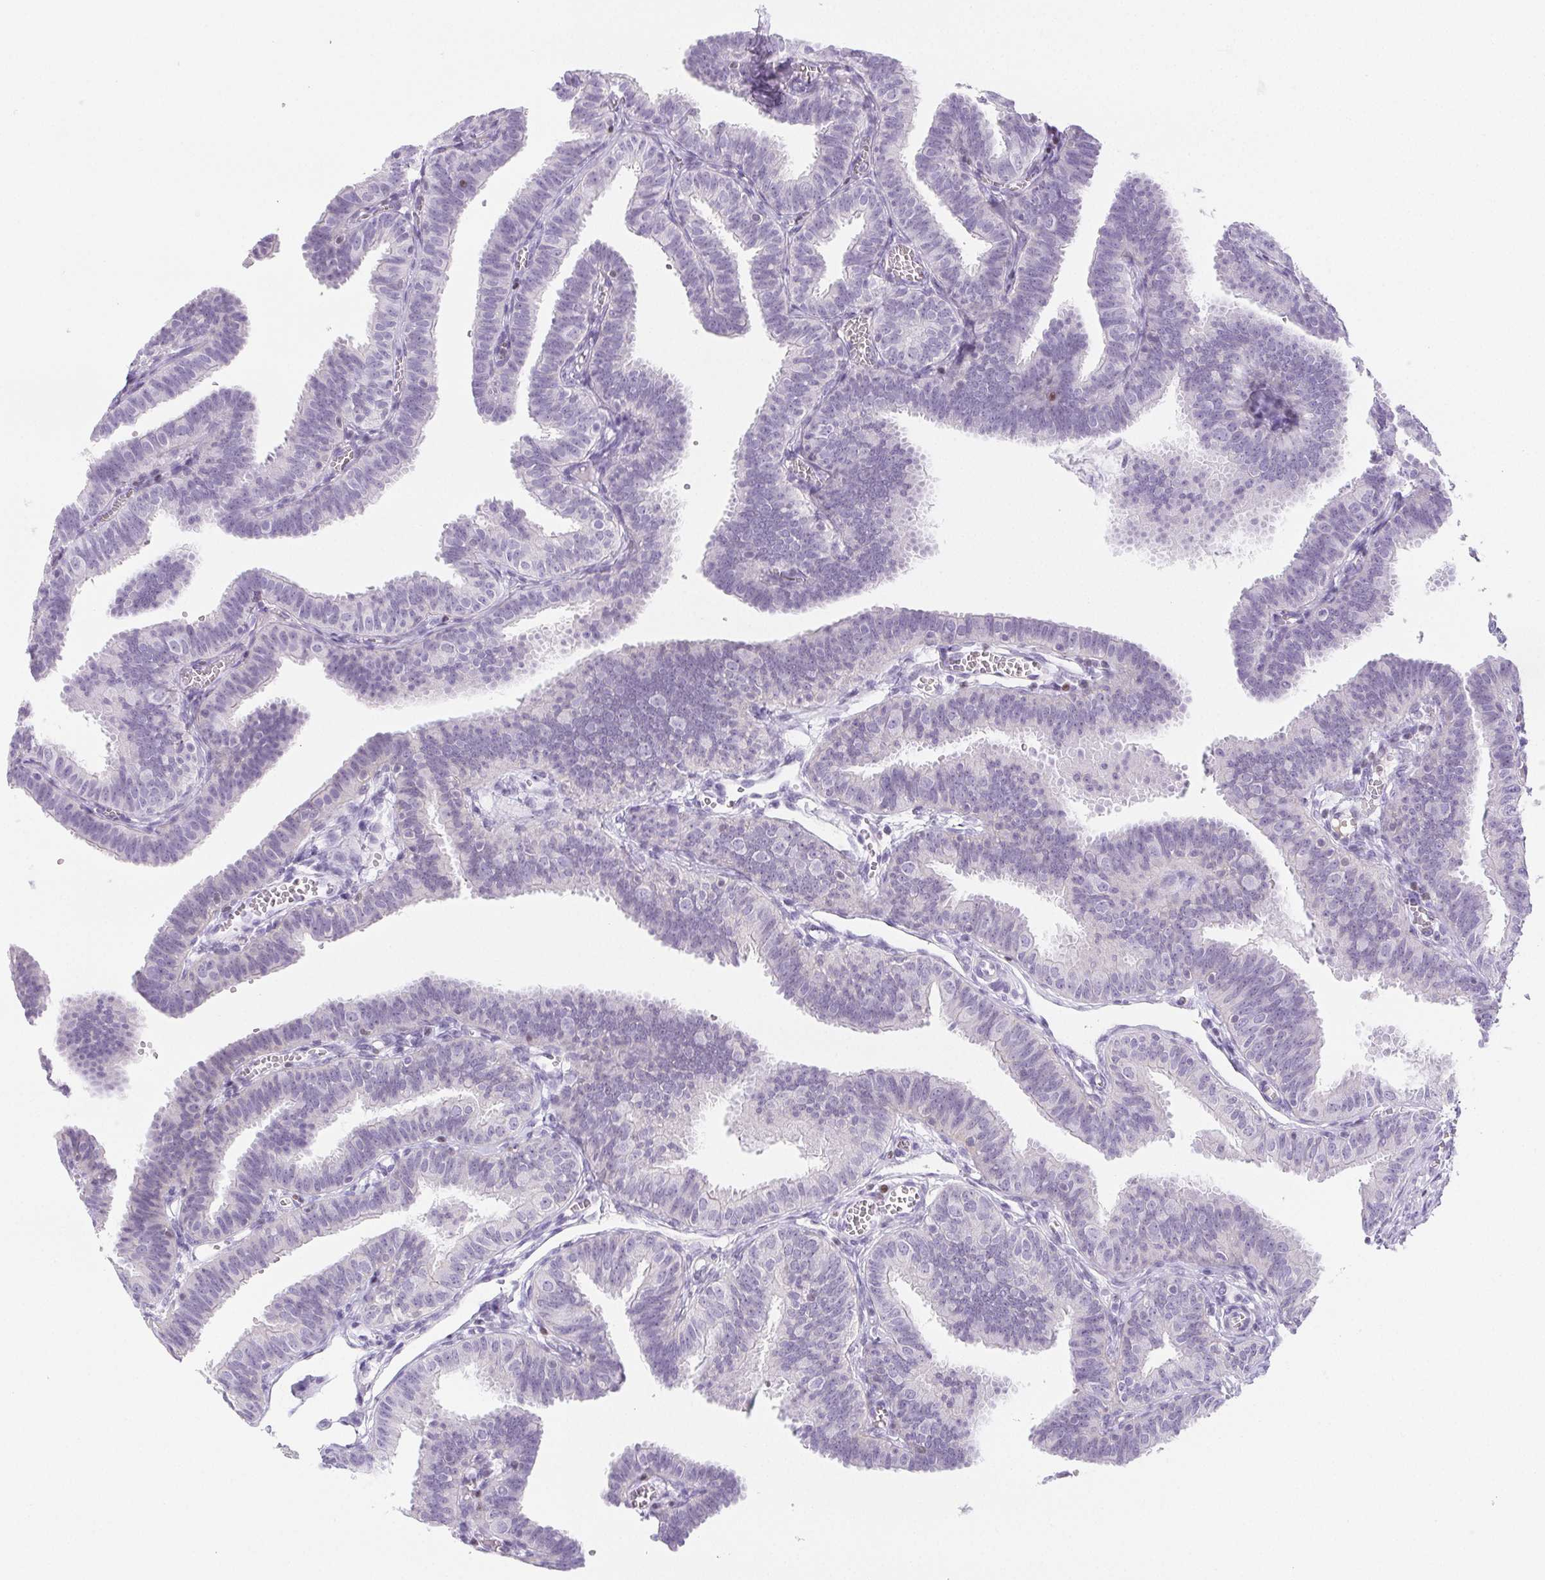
{"staining": {"intensity": "negative", "quantity": "none", "location": "none"}, "tissue": "fallopian tube", "cell_type": "Glandular cells", "image_type": "normal", "snomed": [{"axis": "morphology", "description": "Normal tissue, NOS"}, {"axis": "topography", "description": "Fallopian tube"}], "caption": "Immunohistochemical staining of benign fallopian tube exhibits no significant expression in glandular cells.", "gene": "BEND2", "patient": {"sex": "female", "age": 25}}